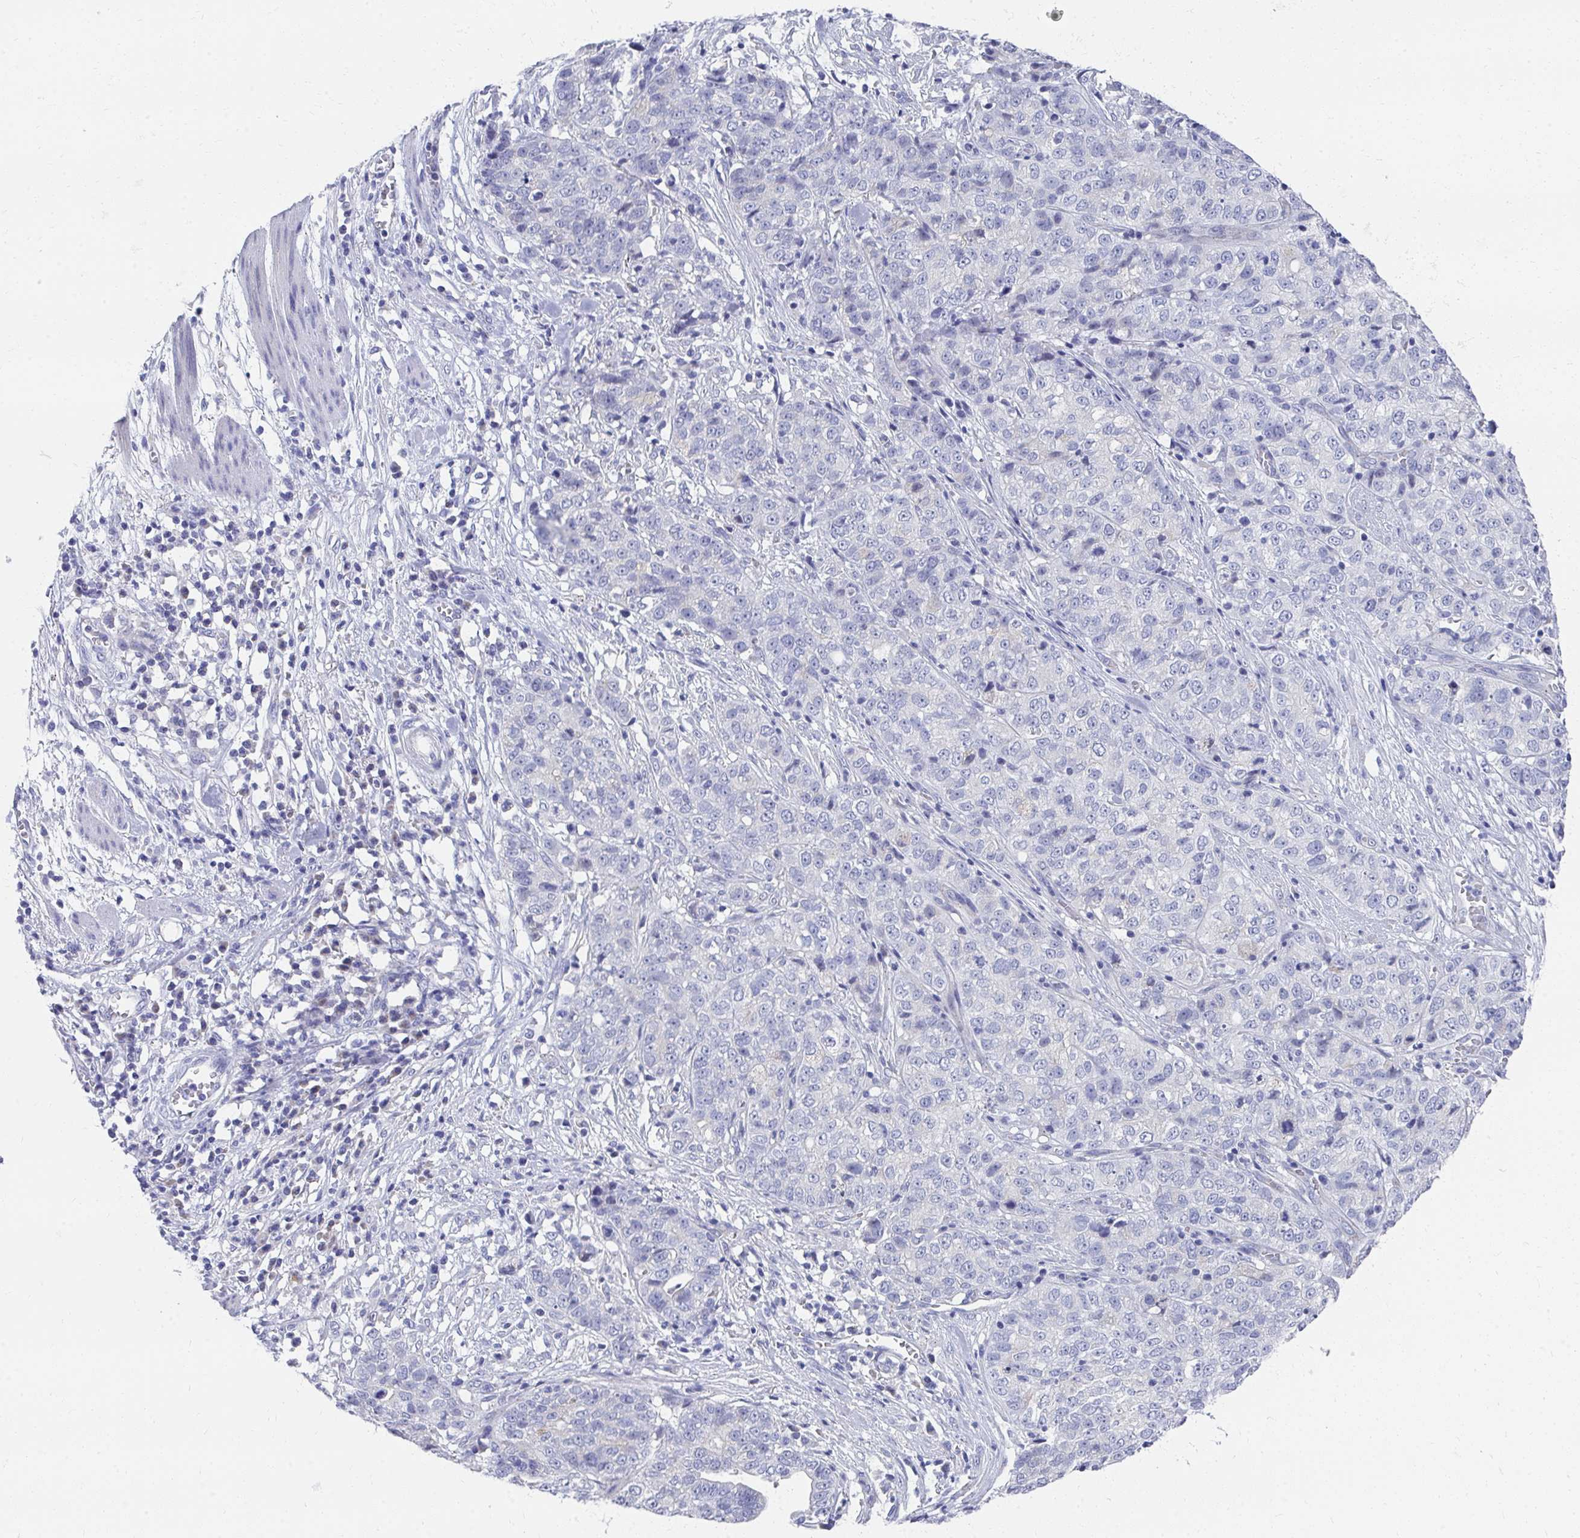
{"staining": {"intensity": "negative", "quantity": "none", "location": "none"}, "tissue": "stomach cancer", "cell_type": "Tumor cells", "image_type": "cancer", "snomed": [{"axis": "morphology", "description": "Adenocarcinoma, NOS"}, {"axis": "topography", "description": "Stomach, upper"}], "caption": "The micrograph reveals no significant positivity in tumor cells of stomach cancer (adenocarcinoma).", "gene": "TMPRSS2", "patient": {"sex": "female", "age": 67}}